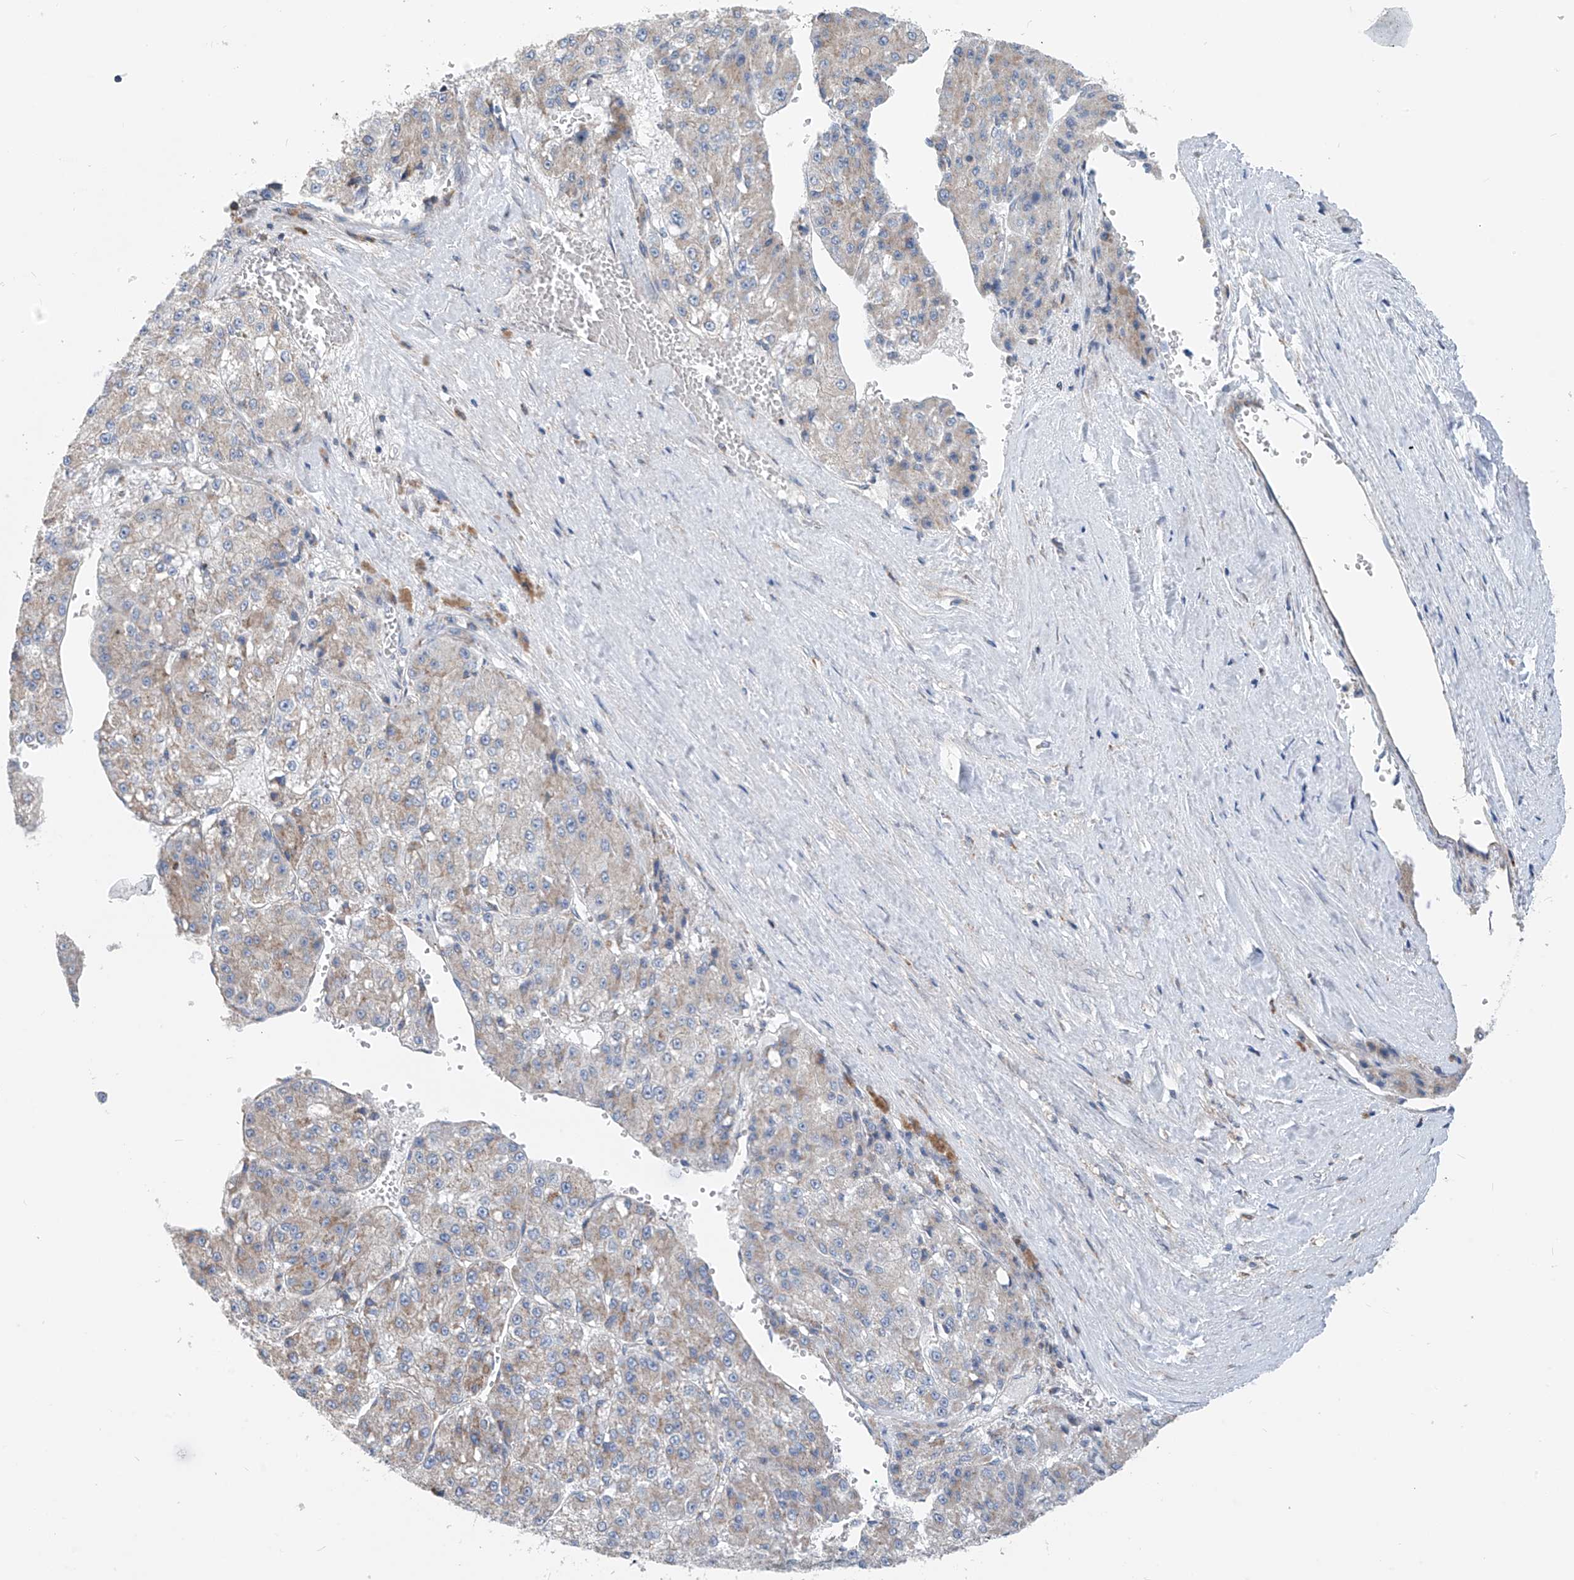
{"staining": {"intensity": "weak", "quantity": "<25%", "location": "cytoplasmic/membranous"}, "tissue": "liver cancer", "cell_type": "Tumor cells", "image_type": "cancer", "snomed": [{"axis": "morphology", "description": "Carcinoma, Hepatocellular, NOS"}, {"axis": "topography", "description": "Liver"}], "caption": "Tumor cells show no significant protein positivity in liver cancer (hepatocellular carcinoma).", "gene": "SYN3", "patient": {"sex": "female", "age": 73}}